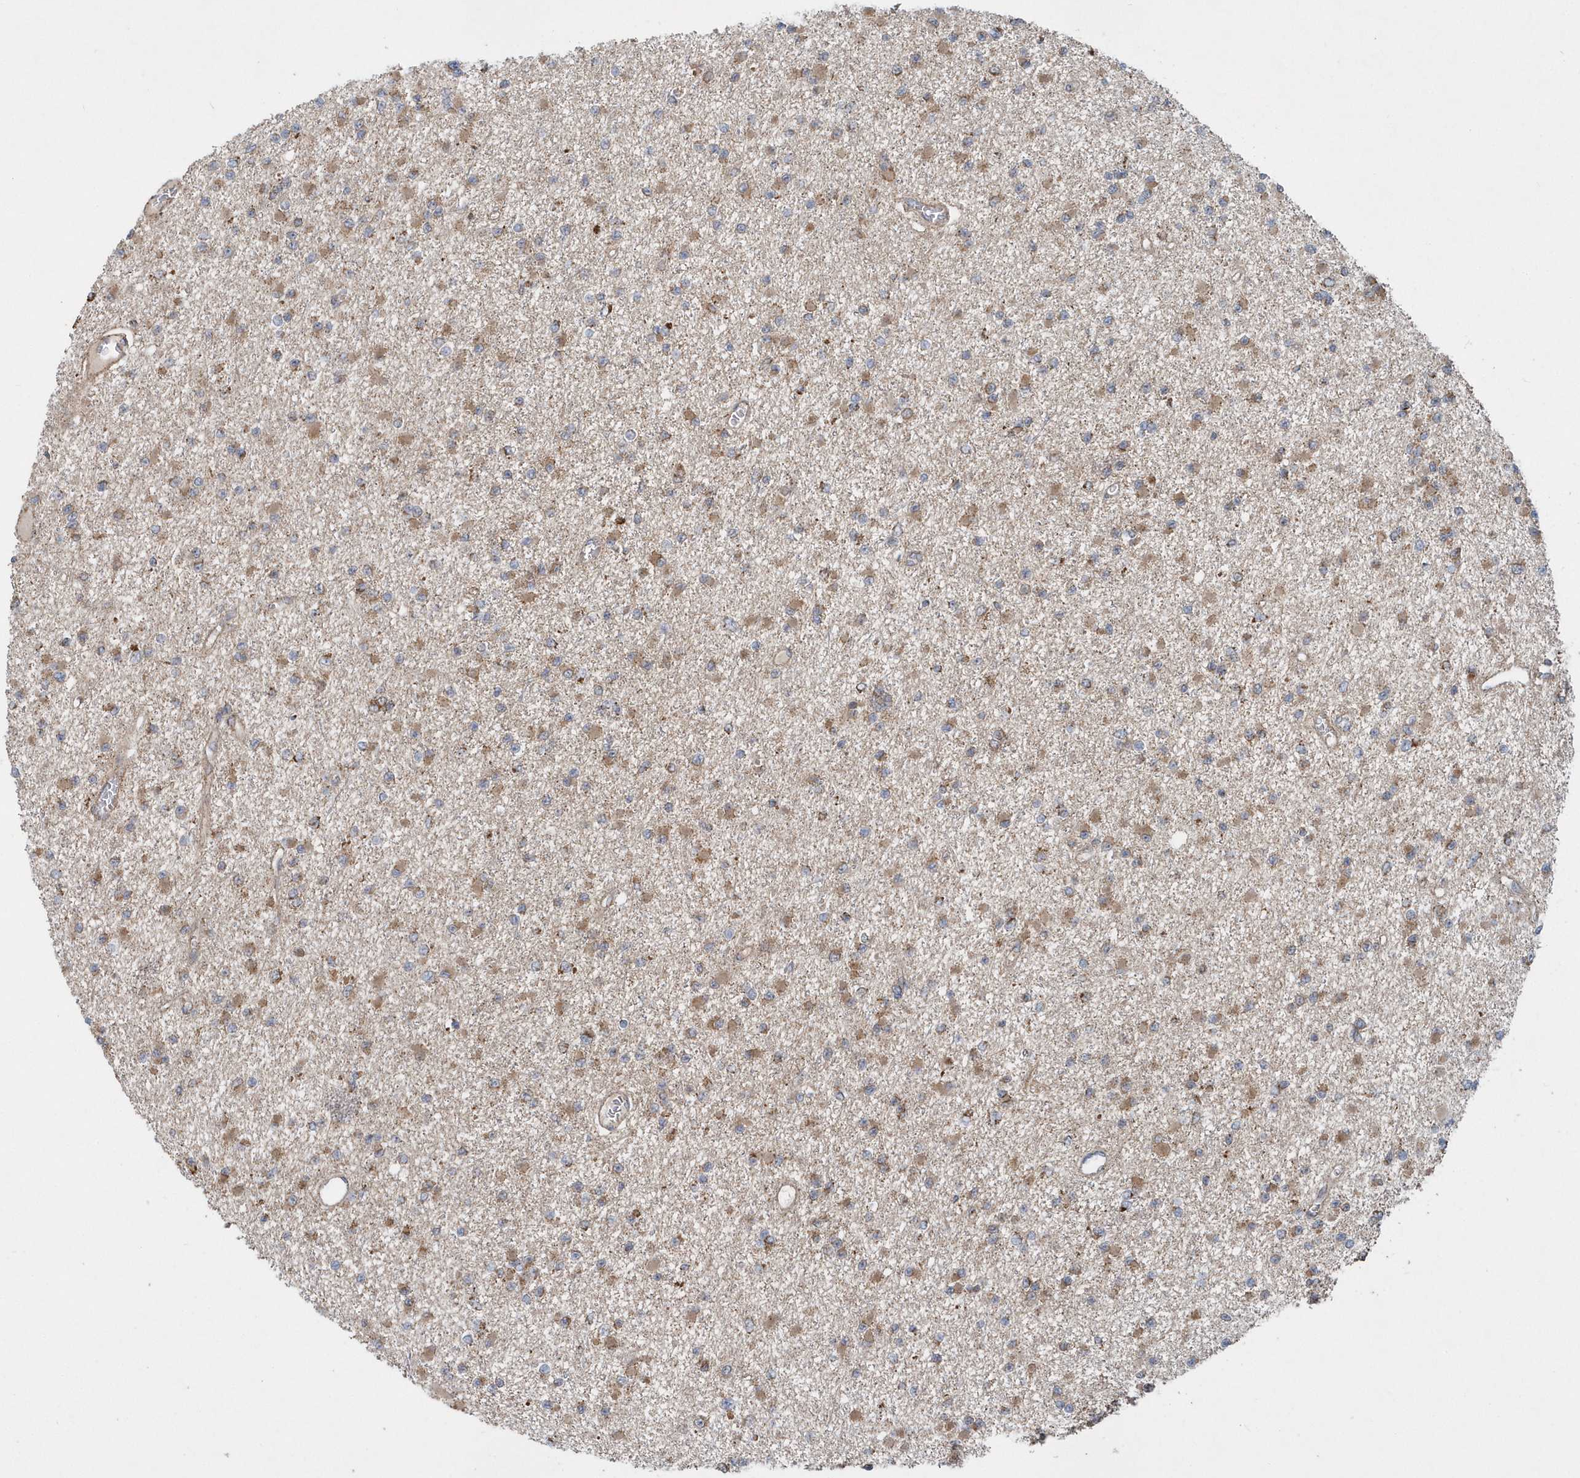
{"staining": {"intensity": "moderate", "quantity": "25%-75%", "location": "cytoplasmic/membranous"}, "tissue": "glioma", "cell_type": "Tumor cells", "image_type": "cancer", "snomed": [{"axis": "morphology", "description": "Glioma, malignant, Low grade"}, {"axis": "topography", "description": "Brain"}], "caption": "Tumor cells demonstrate medium levels of moderate cytoplasmic/membranous positivity in about 25%-75% of cells in malignant glioma (low-grade).", "gene": "PPP1R7", "patient": {"sex": "female", "age": 22}}